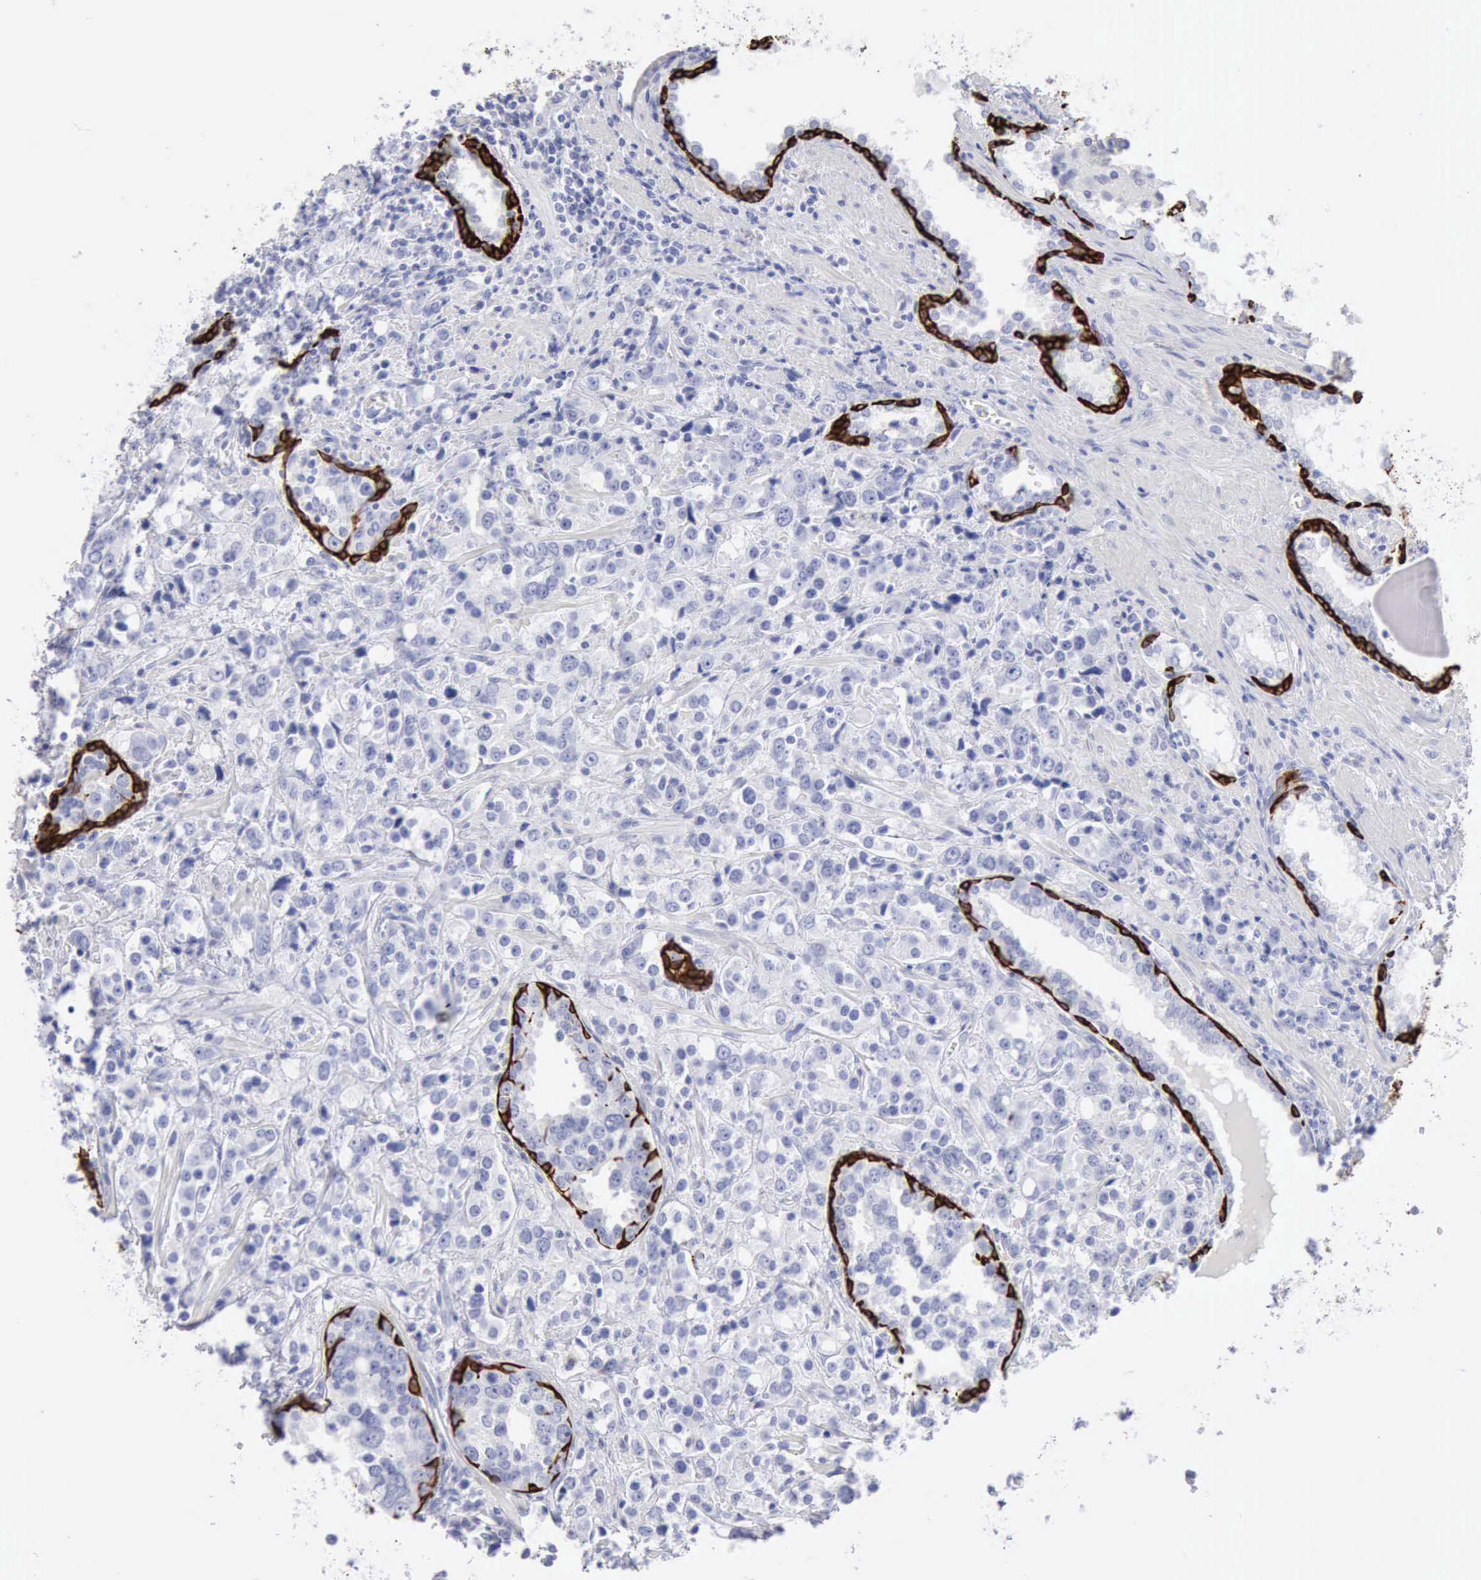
{"staining": {"intensity": "negative", "quantity": "none", "location": "none"}, "tissue": "prostate cancer", "cell_type": "Tumor cells", "image_type": "cancer", "snomed": [{"axis": "morphology", "description": "Adenocarcinoma, High grade"}, {"axis": "topography", "description": "Prostate"}], "caption": "High-grade adenocarcinoma (prostate) was stained to show a protein in brown. There is no significant positivity in tumor cells.", "gene": "KRT5", "patient": {"sex": "male", "age": 71}}